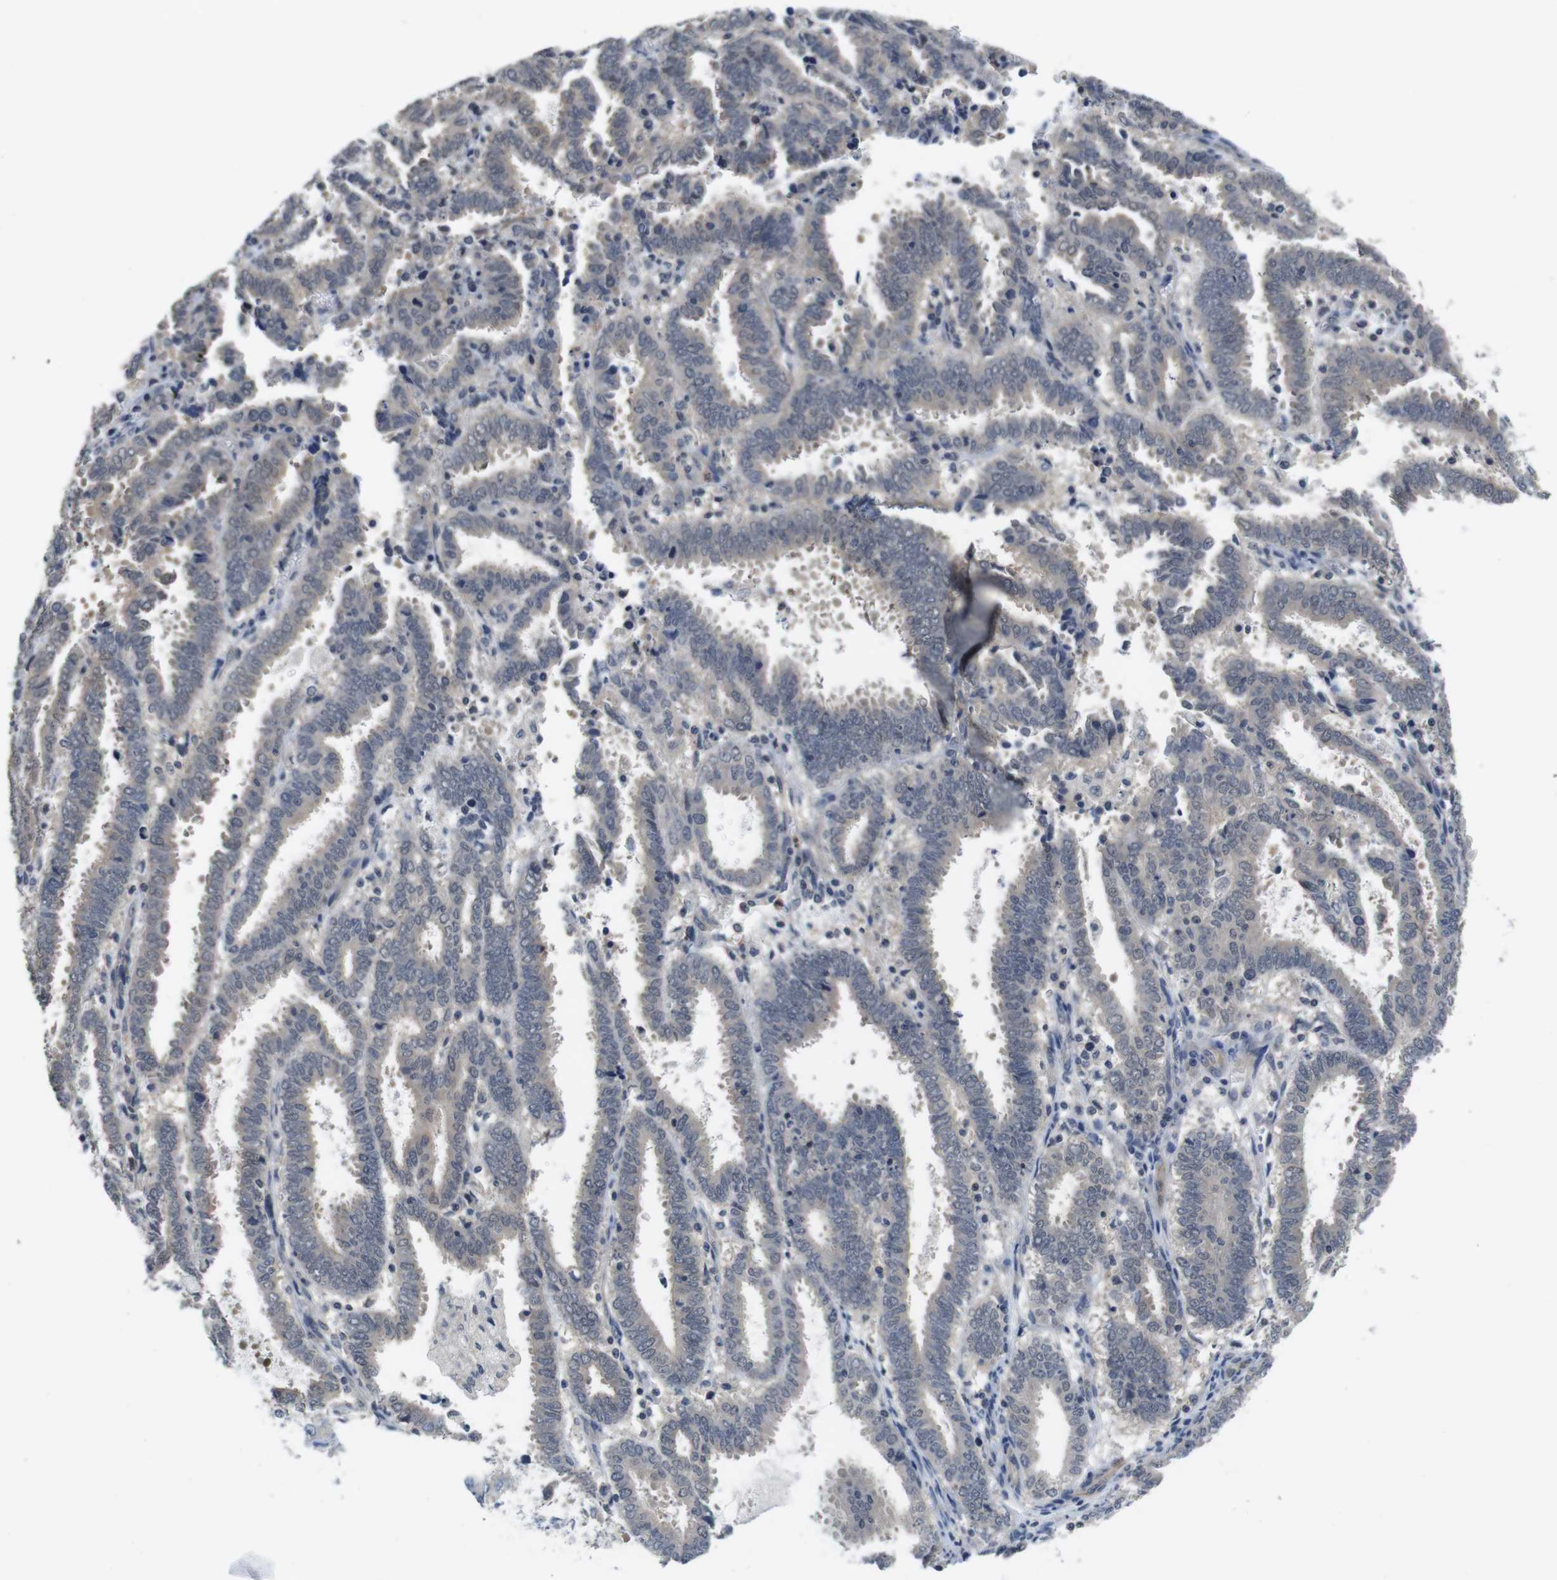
{"staining": {"intensity": "negative", "quantity": "none", "location": "none"}, "tissue": "endometrial cancer", "cell_type": "Tumor cells", "image_type": "cancer", "snomed": [{"axis": "morphology", "description": "Adenocarcinoma, NOS"}, {"axis": "topography", "description": "Uterus"}], "caption": "The IHC photomicrograph has no significant expression in tumor cells of endometrial cancer (adenocarcinoma) tissue.", "gene": "FADD", "patient": {"sex": "female", "age": 83}}